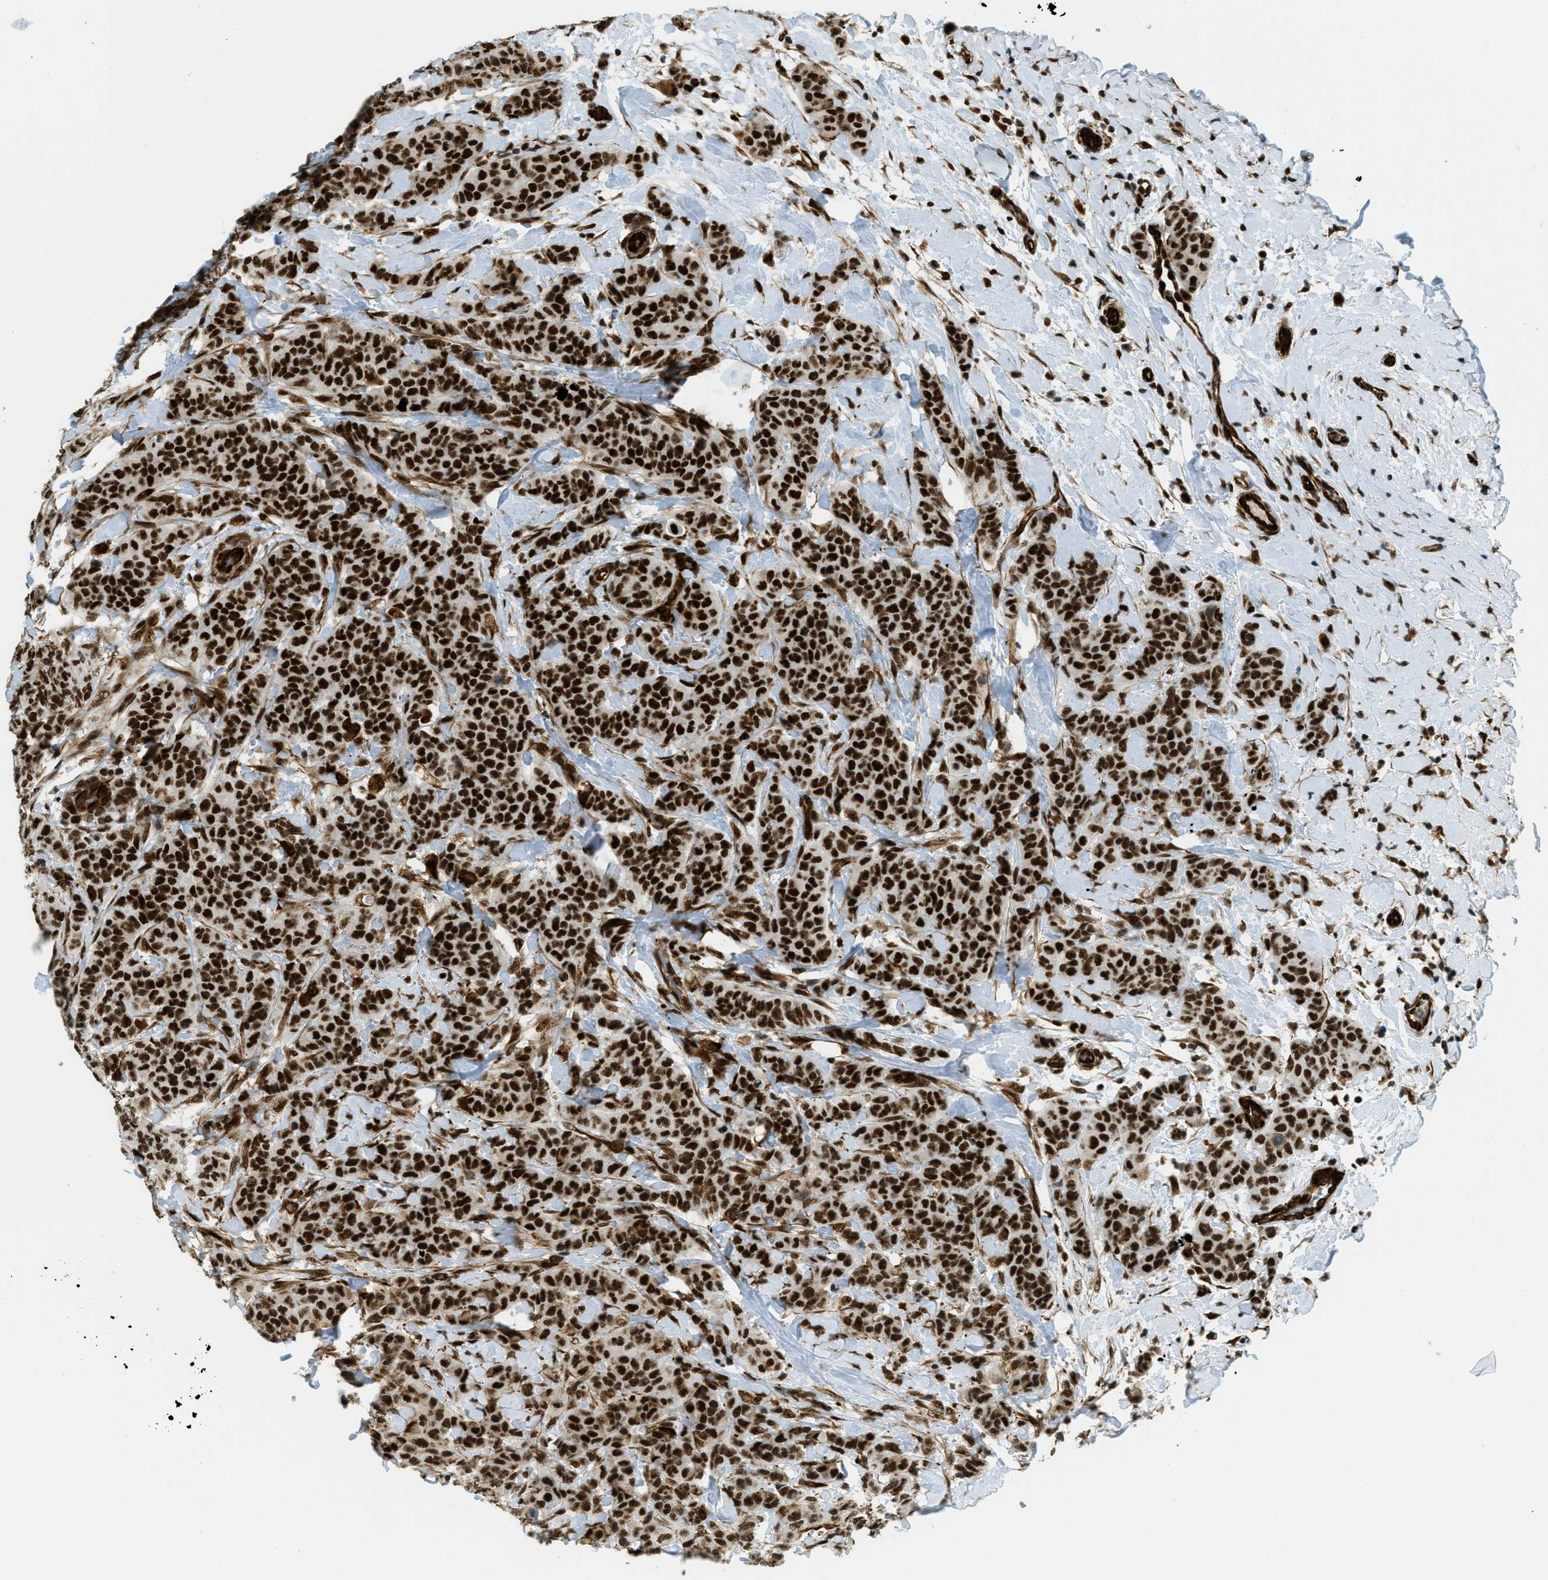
{"staining": {"intensity": "strong", "quantity": ">75%", "location": "nuclear"}, "tissue": "breast cancer", "cell_type": "Tumor cells", "image_type": "cancer", "snomed": [{"axis": "morphology", "description": "Normal tissue, NOS"}, {"axis": "morphology", "description": "Duct carcinoma"}, {"axis": "topography", "description": "Breast"}], "caption": "Protein staining of breast invasive ductal carcinoma tissue demonstrates strong nuclear expression in approximately >75% of tumor cells.", "gene": "ZFR", "patient": {"sex": "female", "age": 40}}